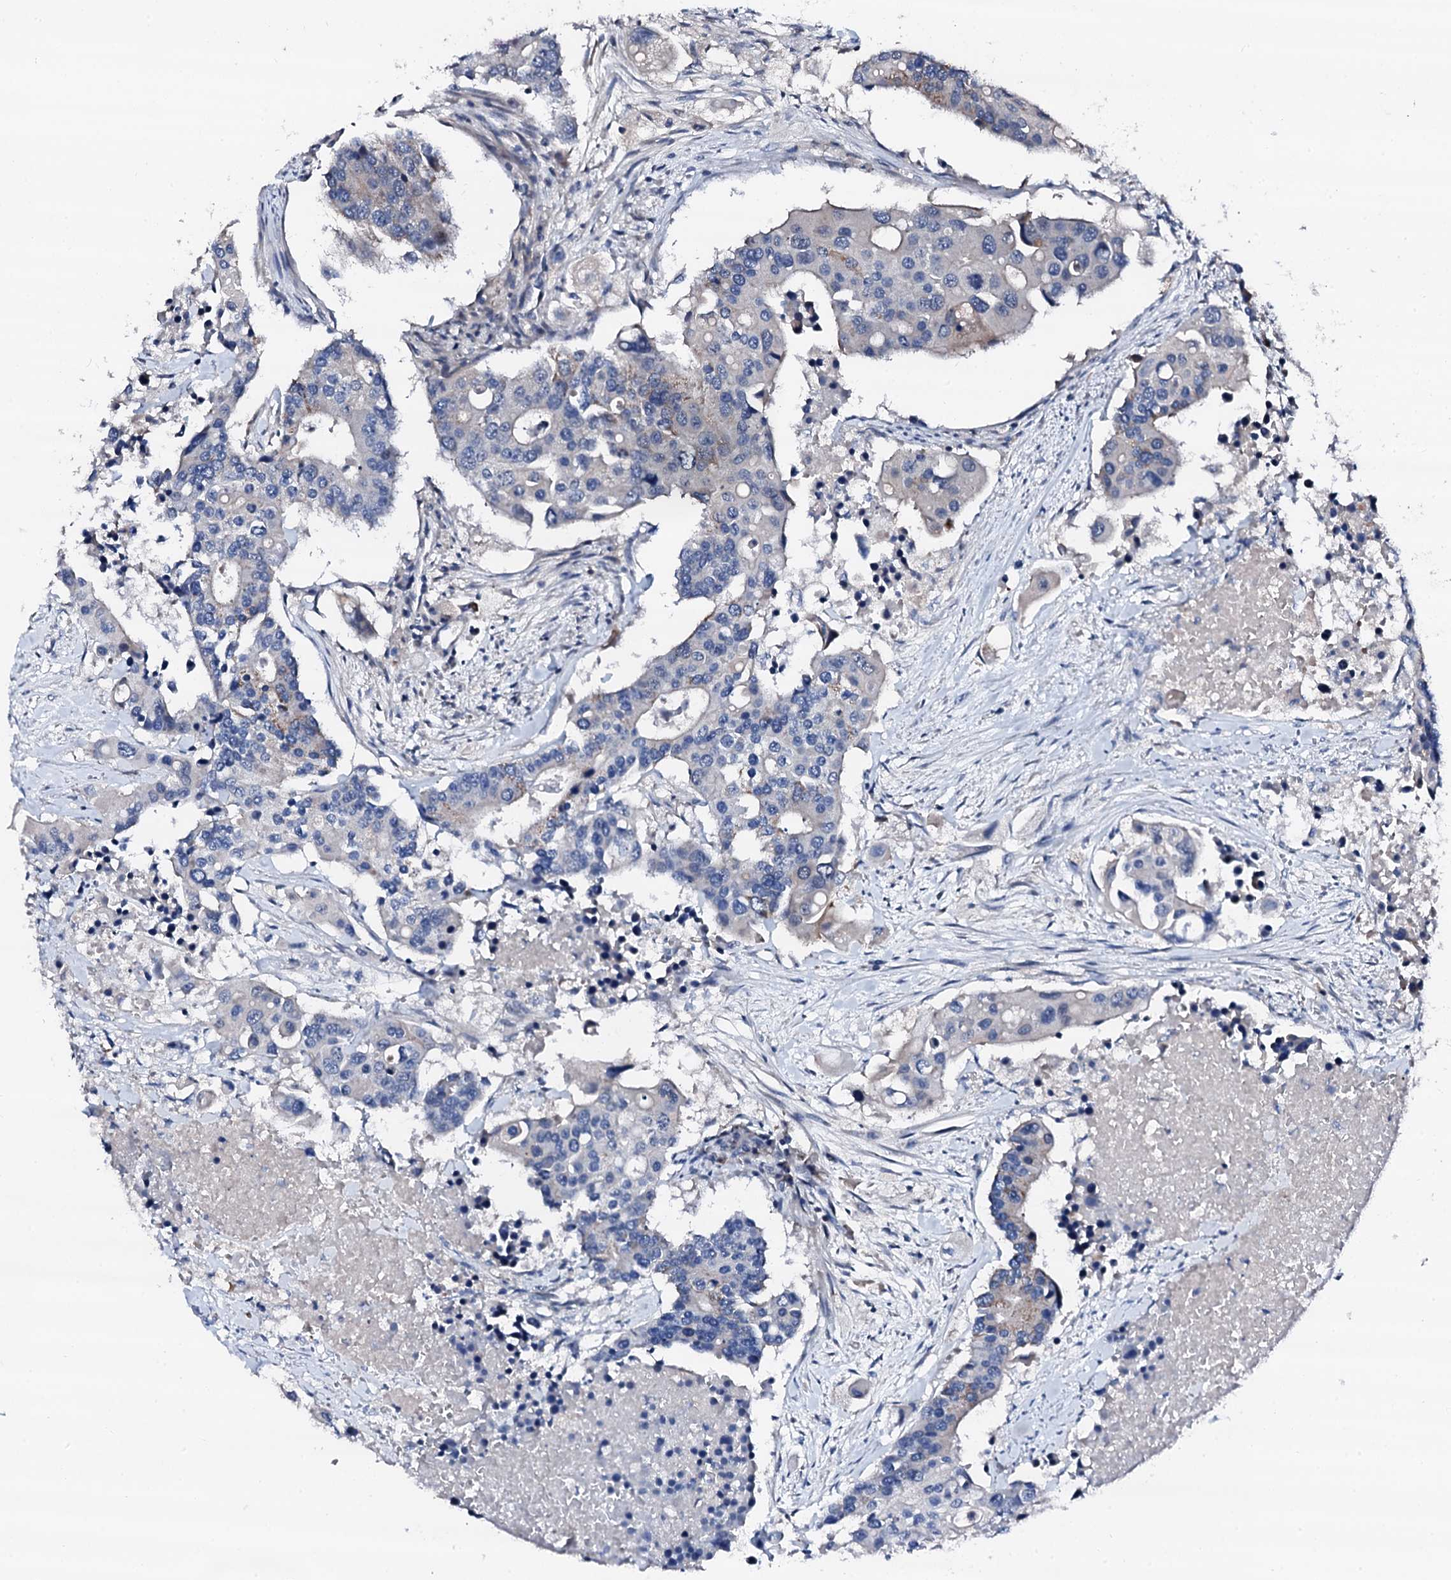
{"staining": {"intensity": "negative", "quantity": "none", "location": "none"}, "tissue": "colorectal cancer", "cell_type": "Tumor cells", "image_type": "cancer", "snomed": [{"axis": "morphology", "description": "Adenocarcinoma, NOS"}, {"axis": "topography", "description": "Colon"}], "caption": "A photomicrograph of colorectal adenocarcinoma stained for a protein shows no brown staining in tumor cells.", "gene": "TRAFD1", "patient": {"sex": "male", "age": 77}}